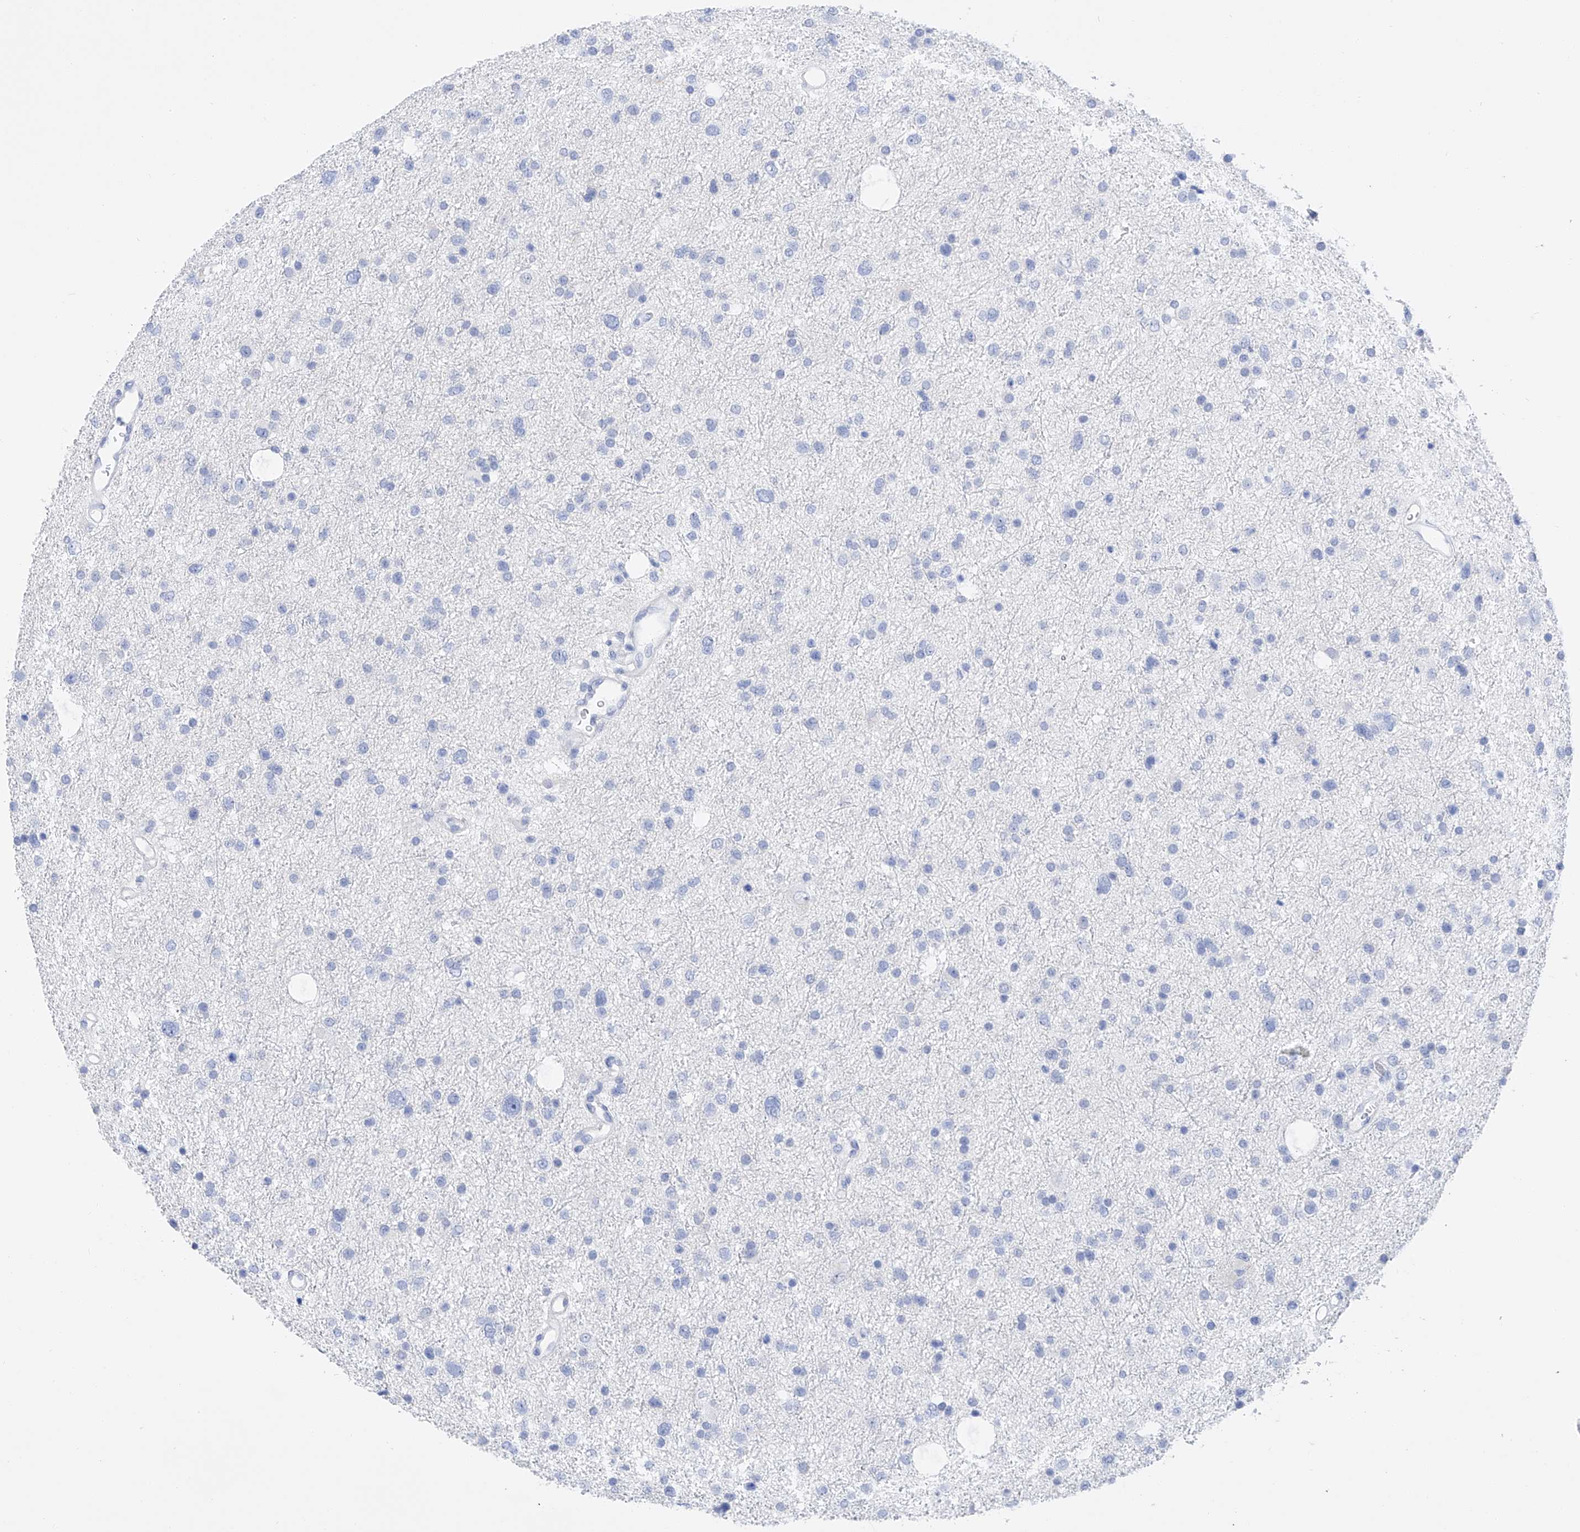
{"staining": {"intensity": "negative", "quantity": "none", "location": "none"}, "tissue": "glioma", "cell_type": "Tumor cells", "image_type": "cancer", "snomed": [{"axis": "morphology", "description": "Glioma, malignant, Low grade"}, {"axis": "topography", "description": "Brain"}], "caption": "Immunohistochemistry of malignant glioma (low-grade) reveals no expression in tumor cells.", "gene": "FLG", "patient": {"sex": "female", "age": 37}}